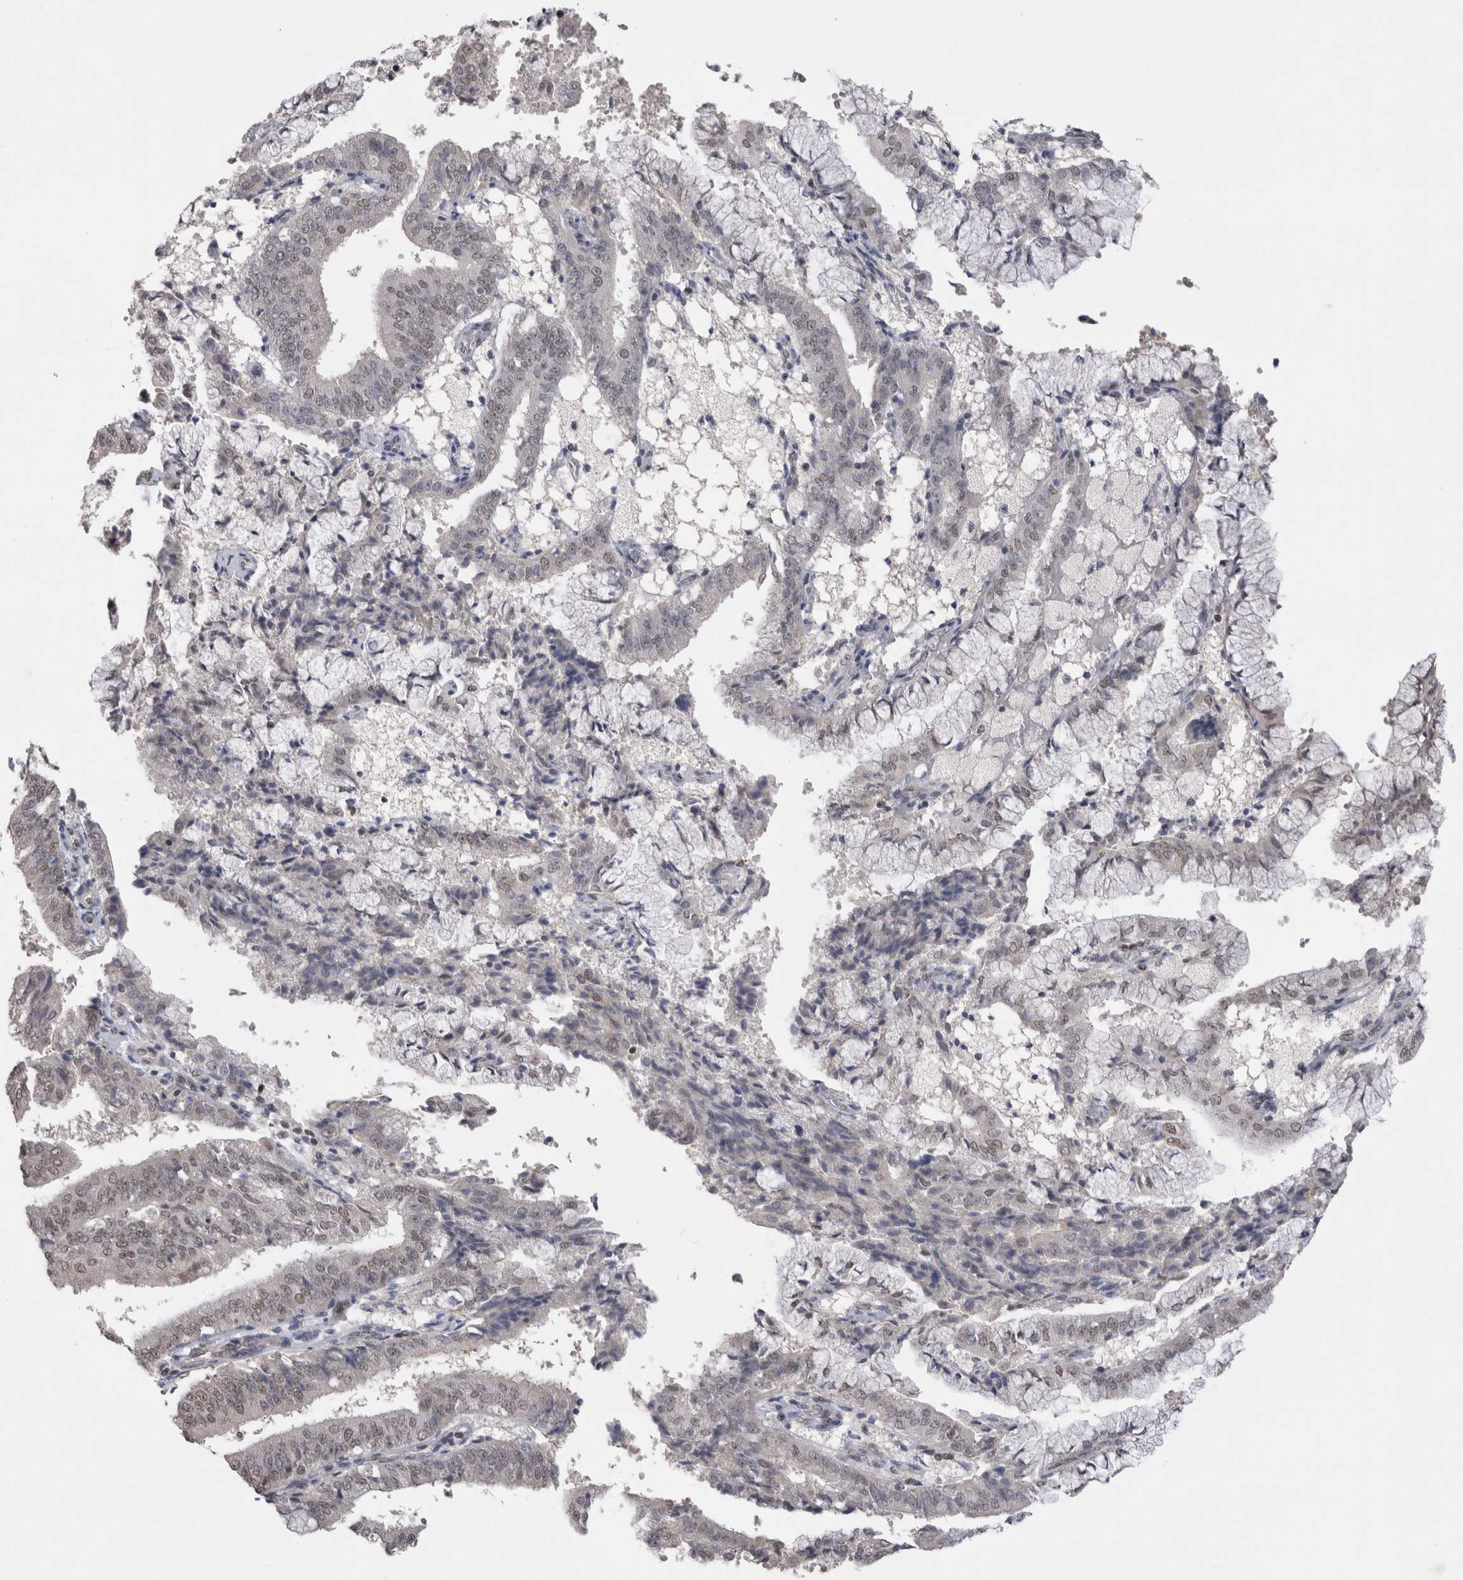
{"staining": {"intensity": "weak", "quantity": "25%-75%", "location": "nuclear"}, "tissue": "endometrial cancer", "cell_type": "Tumor cells", "image_type": "cancer", "snomed": [{"axis": "morphology", "description": "Adenocarcinoma, NOS"}, {"axis": "topography", "description": "Endometrium"}], "caption": "Endometrial adenocarcinoma stained with DAB (3,3'-diaminobenzidine) immunohistochemistry (IHC) reveals low levels of weak nuclear expression in about 25%-75% of tumor cells. Nuclei are stained in blue.", "gene": "DAXX", "patient": {"sex": "female", "age": 63}}